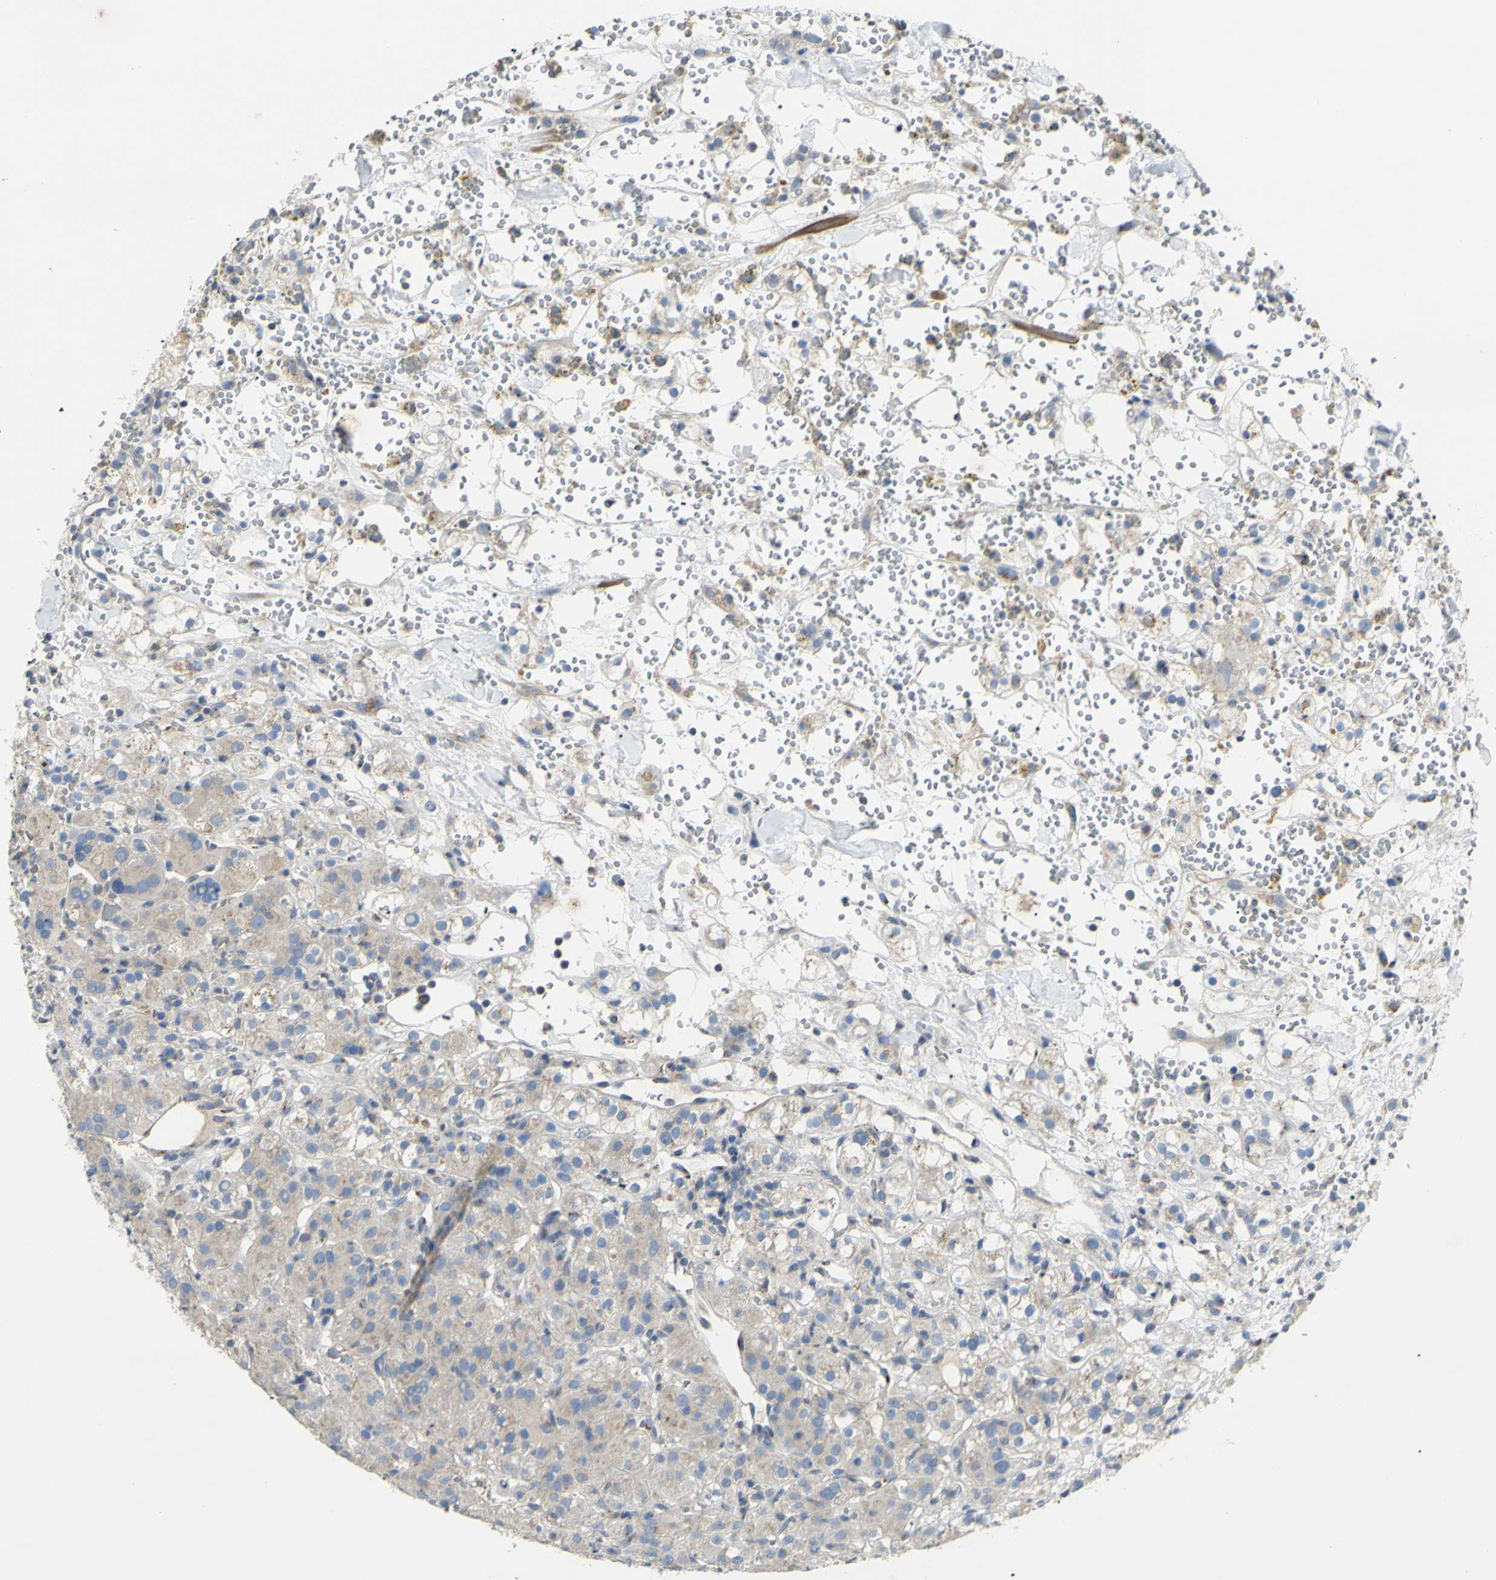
{"staining": {"intensity": "weak", "quantity": ">75%", "location": "cytoplasmic/membranous"}, "tissue": "renal cancer", "cell_type": "Tumor cells", "image_type": "cancer", "snomed": [{"axis": "morphology", "description": "Adenocarcinoma, NOS"}, {"axis": "topography", "description": "Kidney"}], "caption": "Protein staining shows weak cytoplasmic/membranous staining in about >75% of tumor cells in renal cancer (adenocarcinoma).", "gene": "B4GALT3", "patient": {"sex": "male", "age": 61}}